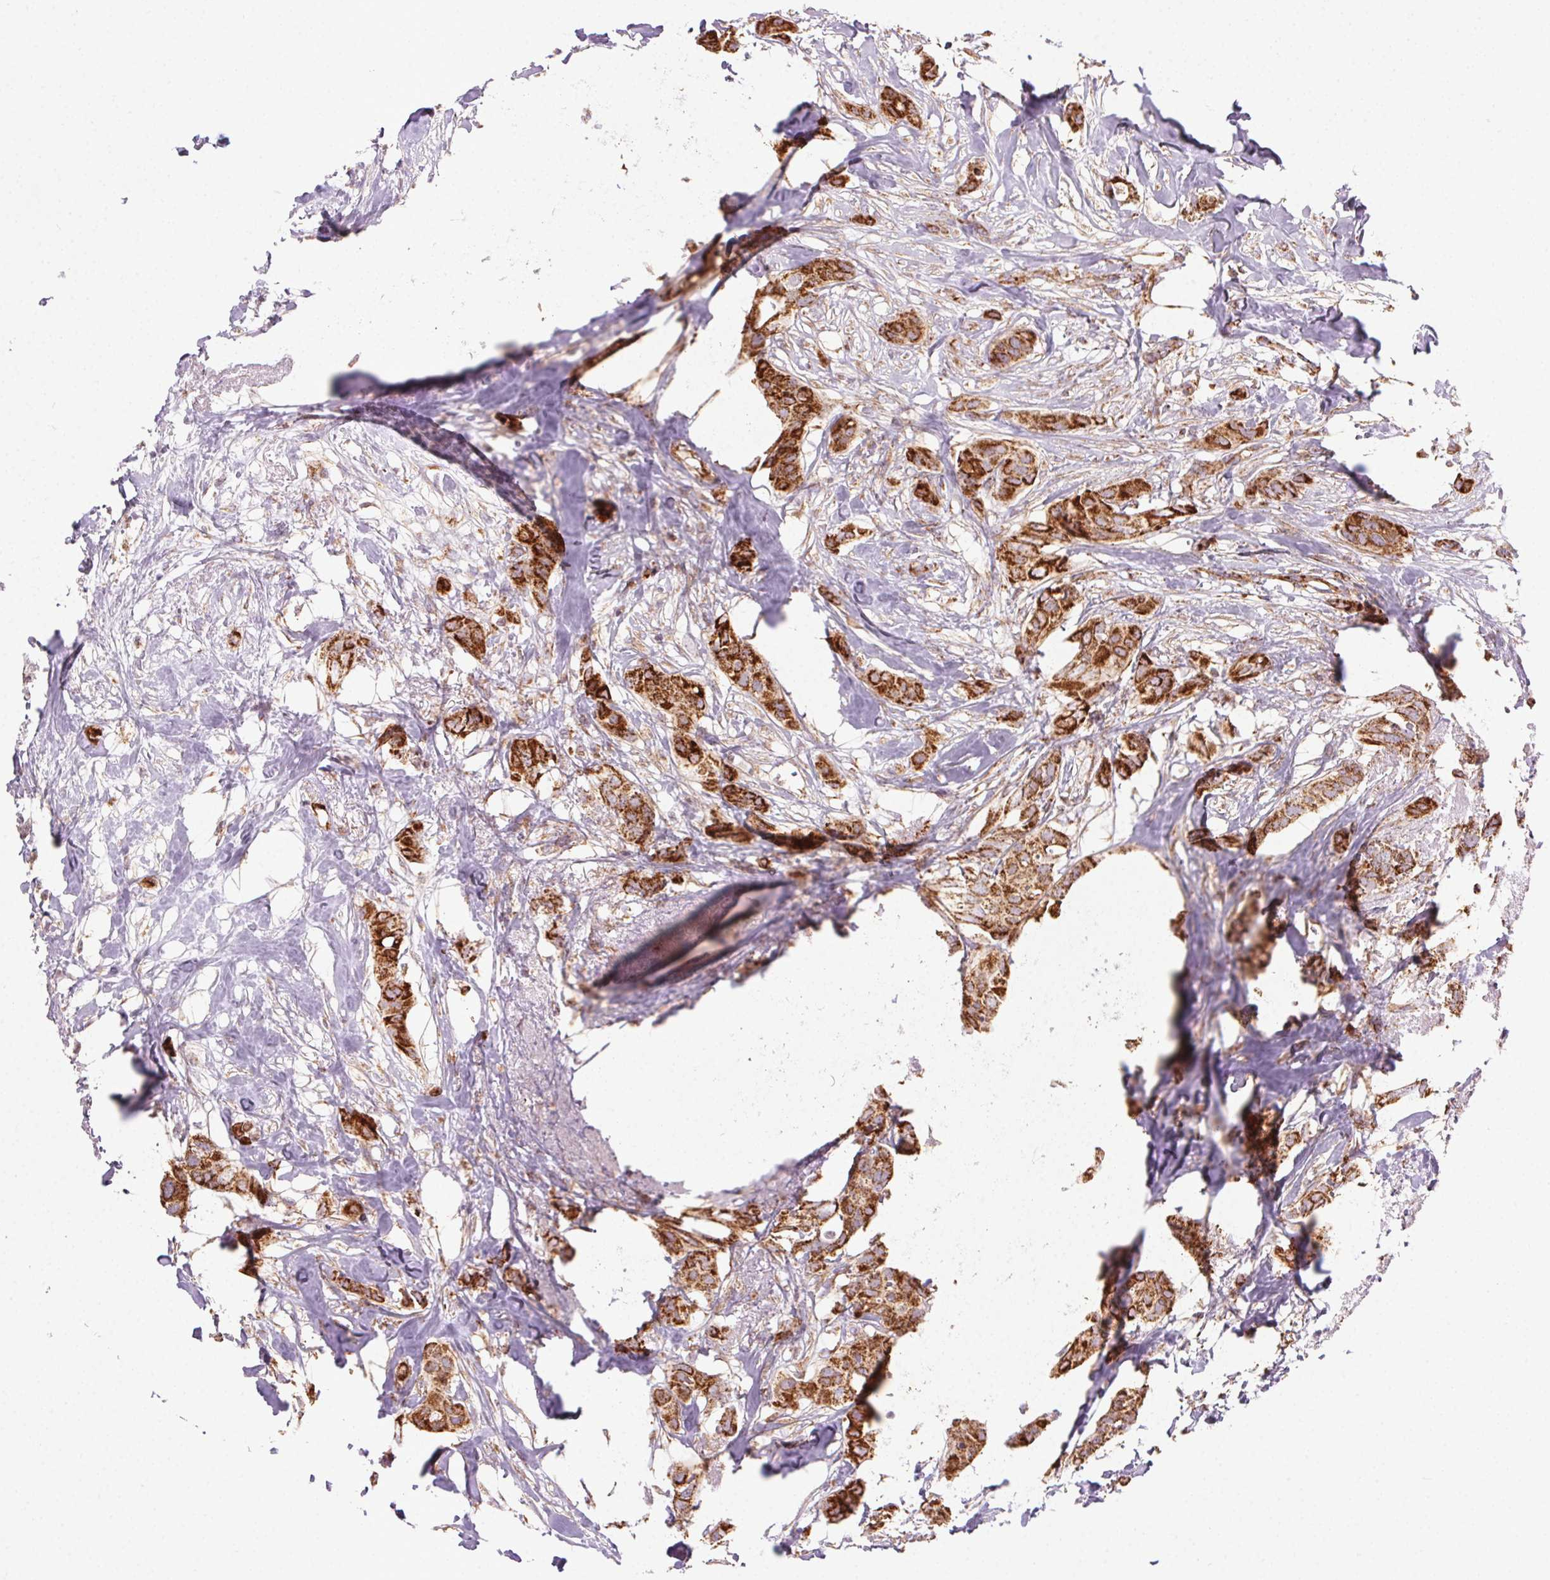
{"staining": {"intensity": "strong", "quantity": ">75%", "location": "cytoplasmic/membranous"}, "tissue": "breast cancer", "cell_type": "Tumor cells", "image_type": "cancer", "snomed": [{"axis": "morphology", "description": "Duct carcinoma"}, {"axis": "topography", "description": "Breast"}], "caption": "A micrograph of human intraductal carcinoma (breast) stained for a protein shows strong cytoplasmic/membranous brown staining in tumor cells.", "gene": "CLPB", "patient": {"sex": "female", "age": 62}}